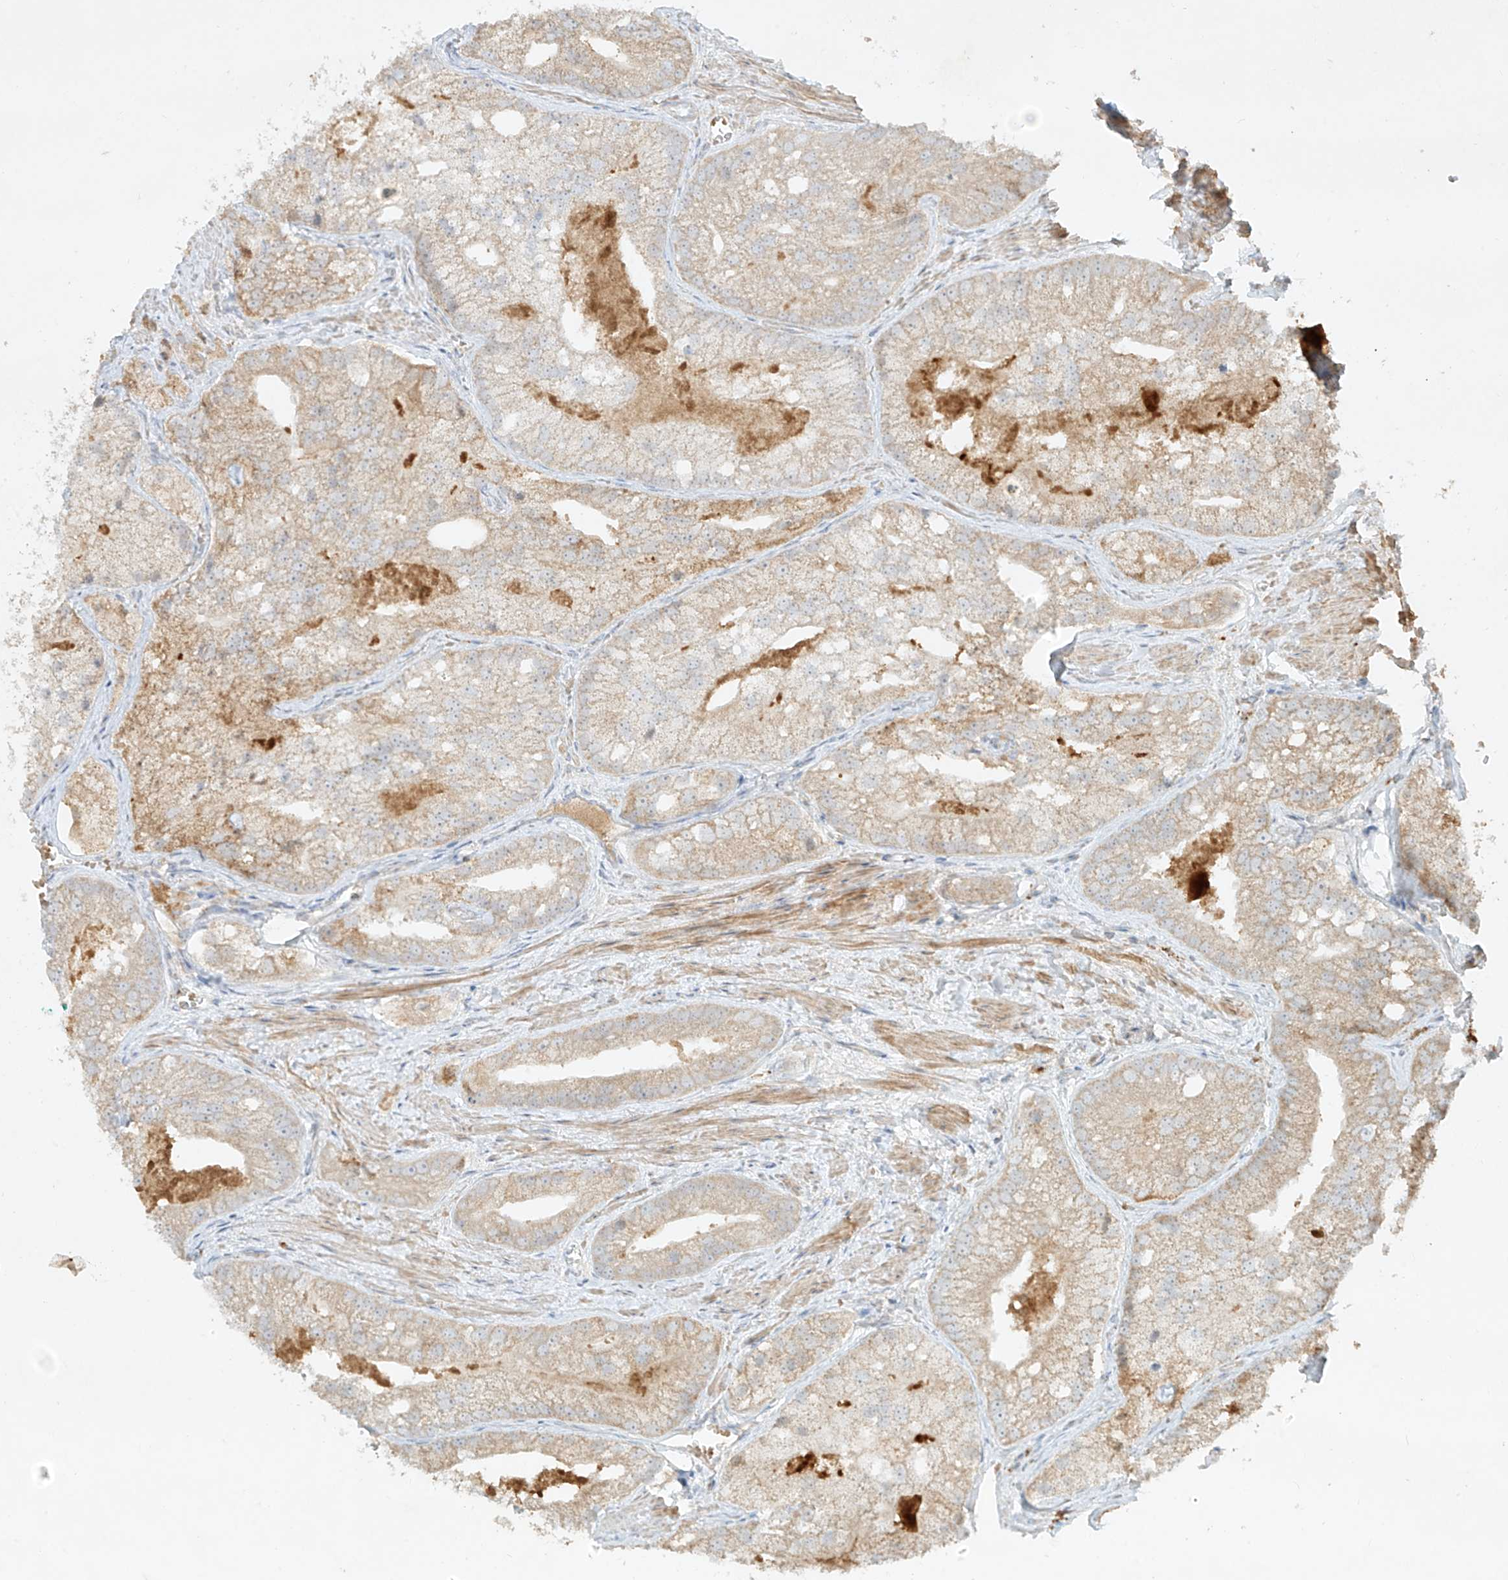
{"staining": {"intensity": "weak", "quantity": ">75%", "location": "cytoplasmic/membranous"}, "tissue": "prostate cancer", "cell_type": "Tumor cells", "image_type": "cancer", "snomed": [{"axis": "morphology", "description": "Adenocarcinoma, Low grade"}, {"axis": "topography", "description": "Prostate"}], "caption": "DAB (3,3'-diaminobenzidine) immunohistochemical staining of human prostate cancer displays weak cytoplasmic/membranous protein positivity in about >75% of tumor cells.", "gene": "KPNA7", "patient": {"sex": "male", "age": 69}}